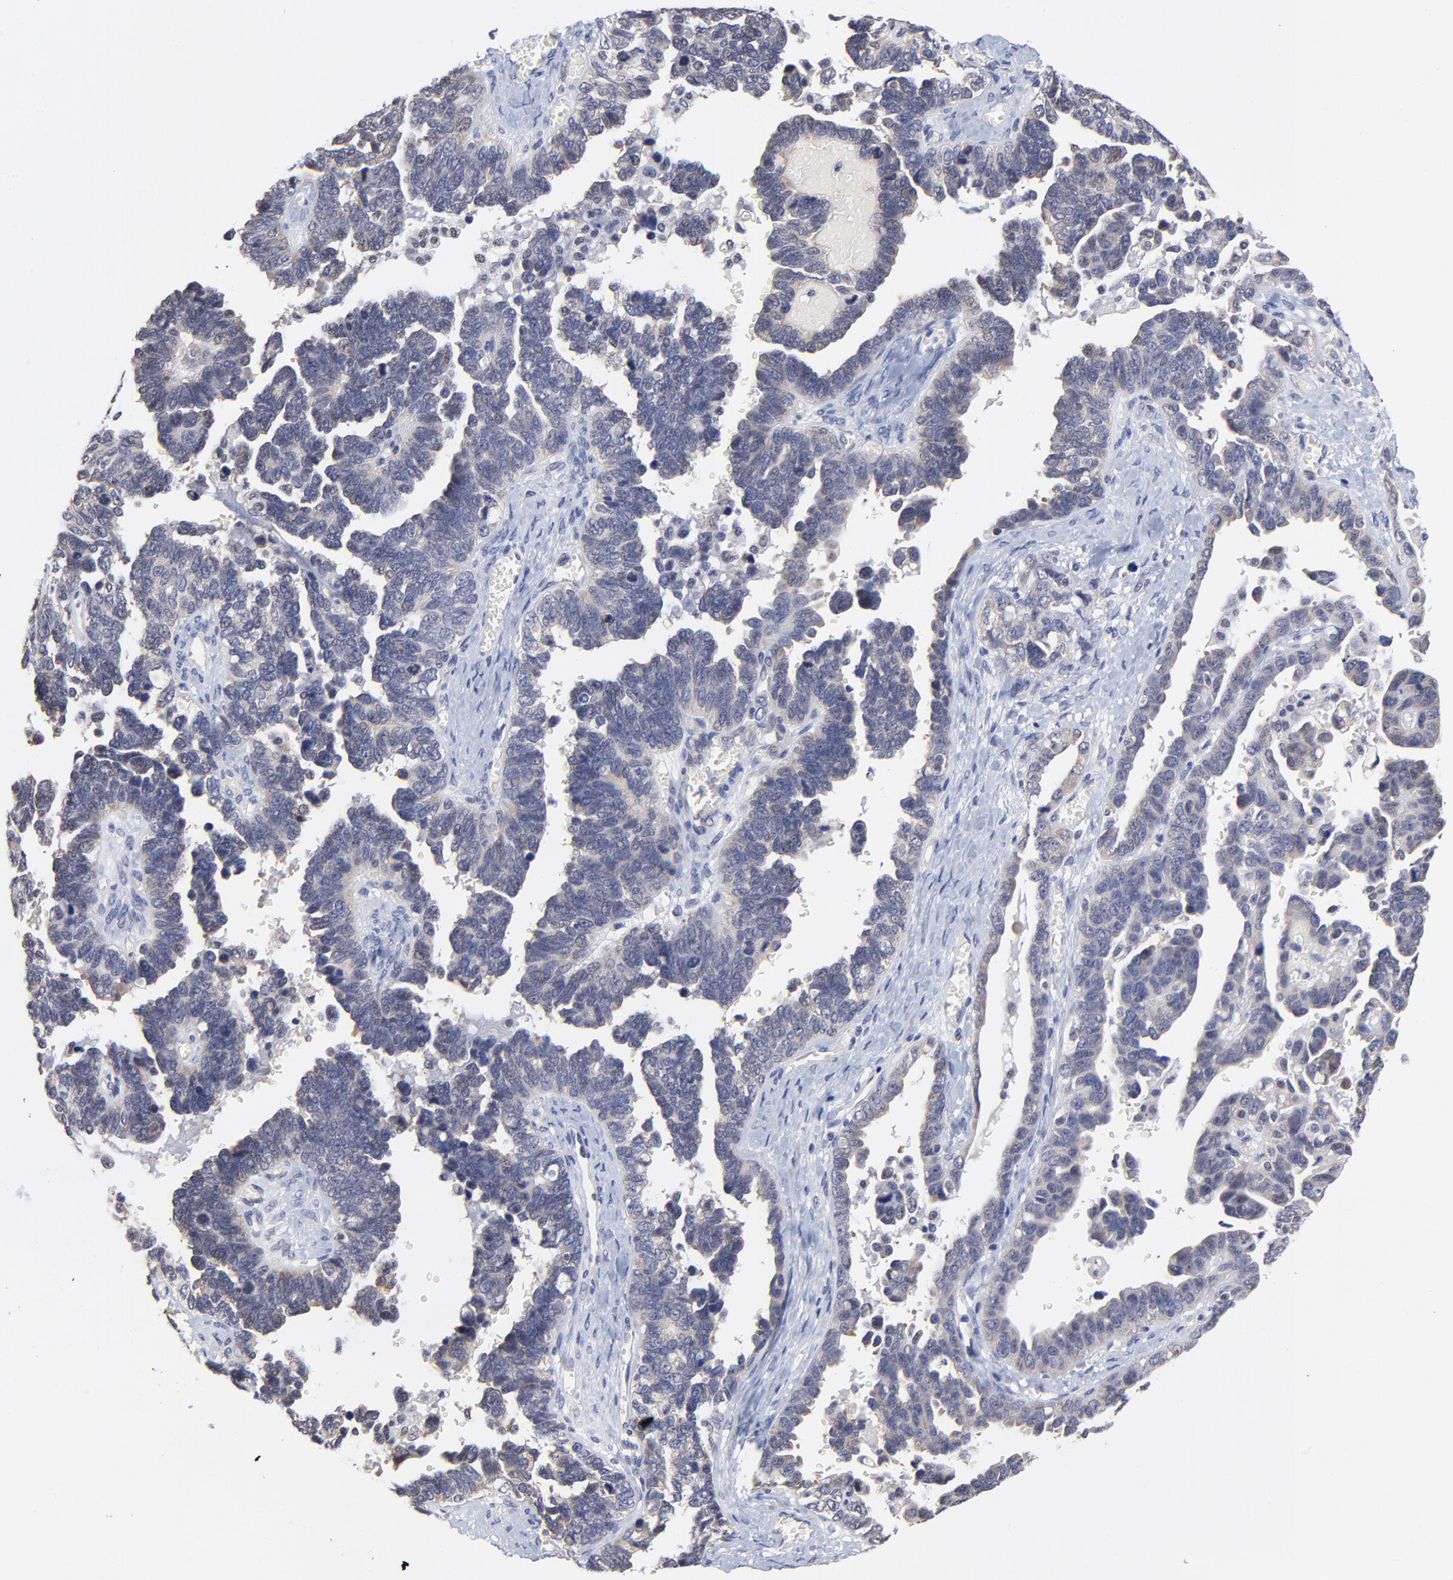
{"staining": {"intensity": "negative", "quantity": "none", "location": "none"}, "tissue": "ovarian cancer", "cell_type": "Tumor cells", "image_type": "cancer", "snomed": [{"axis": "morphology", "description": "Cystadenocarcinoma, serous, NOS"}, {"axis": "topography", "description": "Ovary"}], "caption": "Ovarian serous cystadenocarcinoma was stained to show a protein in brown. There is no significant staining in tumor cells. The staining was performed using DAB (3,3'-diaminobenzidine) to visualize the protein expression in brown, while the nuclei were stained in blue with hematoxylin (Magnification: 20x).", "gene": "FBXO8", "patient": {"sex": "female", "age": 69}}